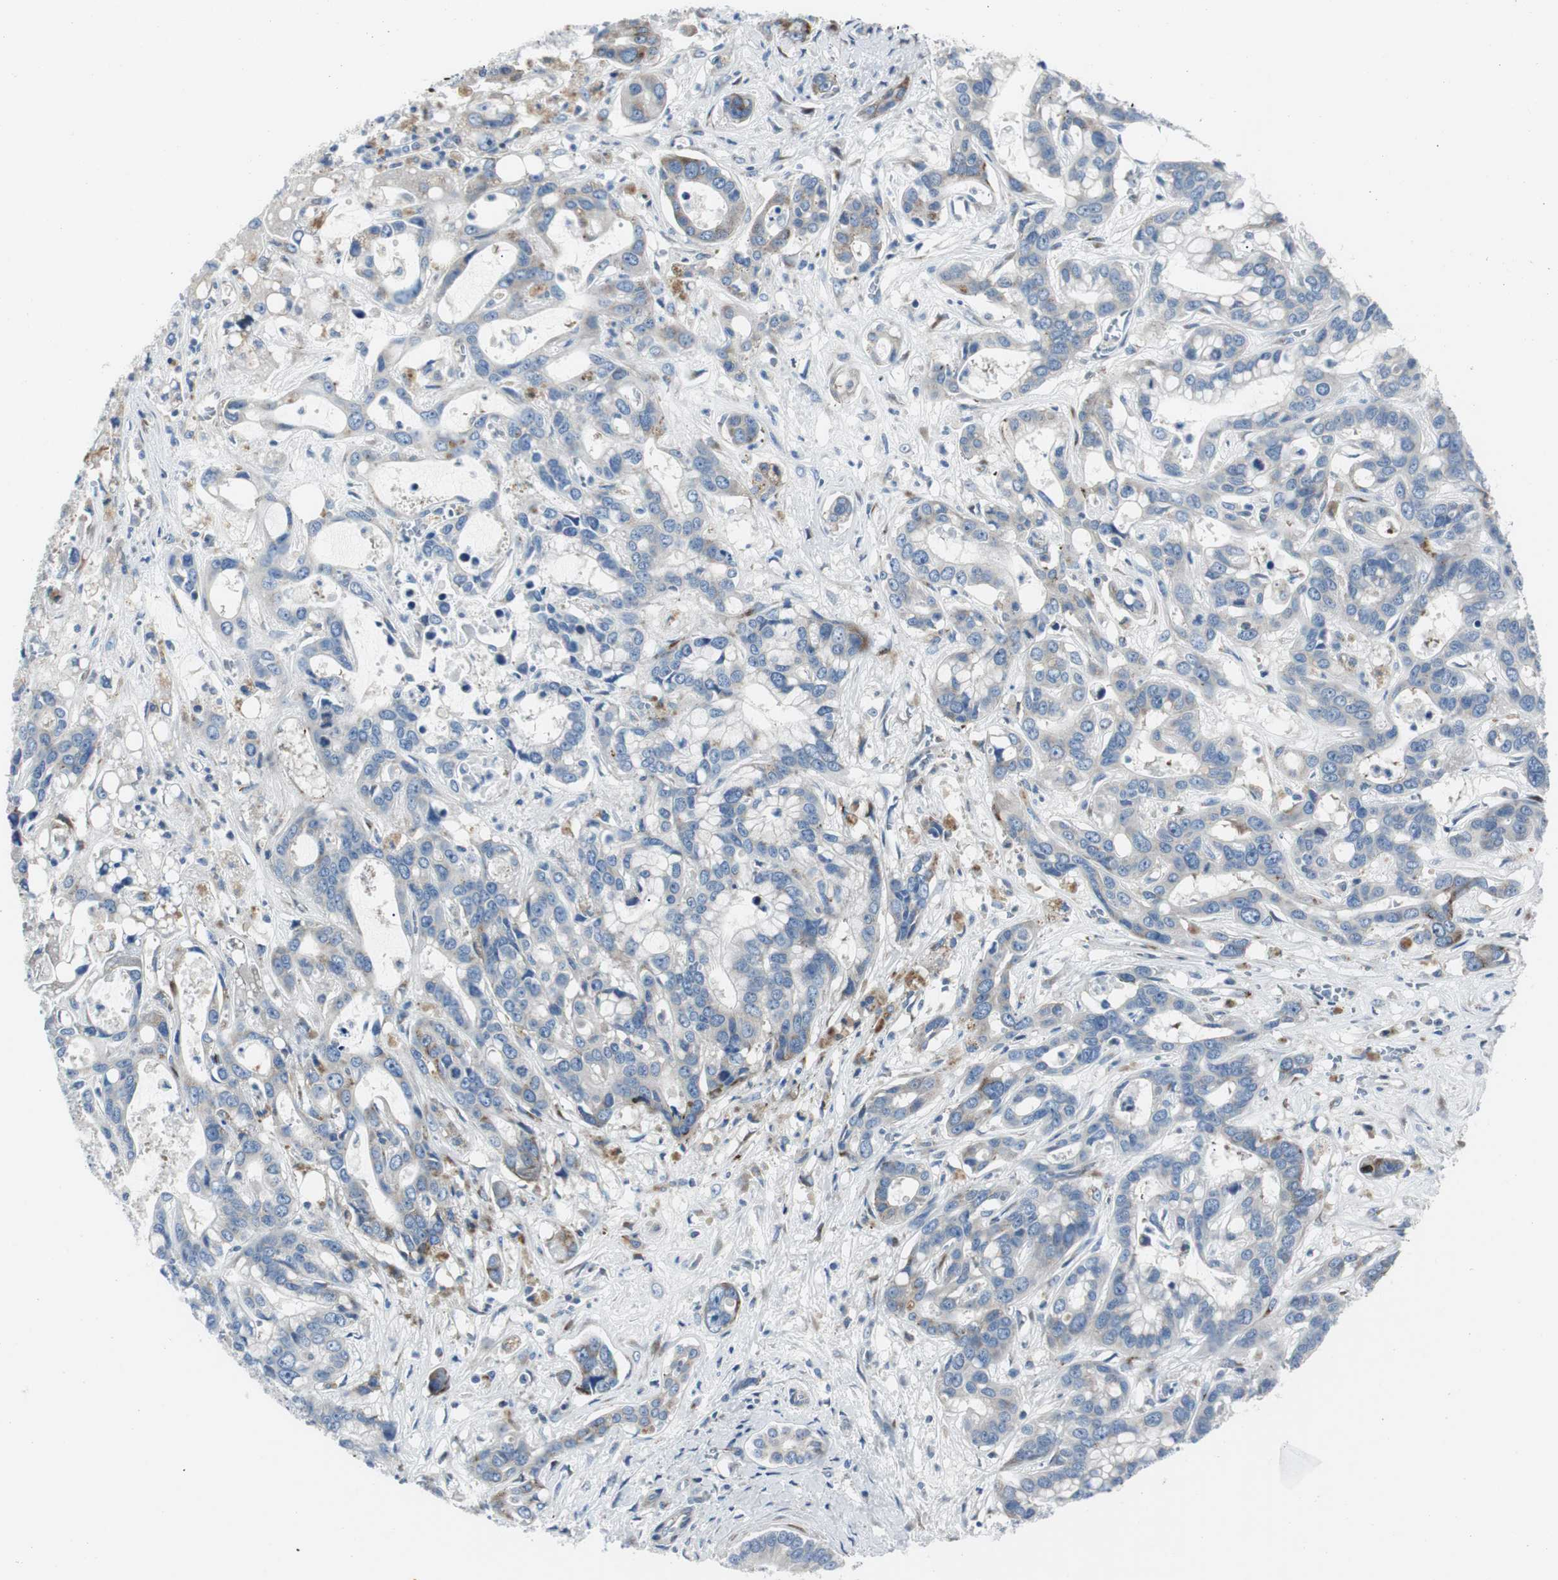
{"staining": {"intensity": "negative", "quantity": "none", "location": "none"}, "tissue": "liver cancer", "cell_type": "Tumor cells", "image_type": "cancer", "snomed": [{"axis": "morphology", "description": "Cholangiocarcinoma"}, {"axis": "topography", "description": "Liver"}], "caption": "IHC micrograph of neoplastic tissue: liver cancer stained with DAB demonstrates no significant protein expression in tumor cells.", "gene": "BBC3", "patient": {"sex": "female", "age": 65}}